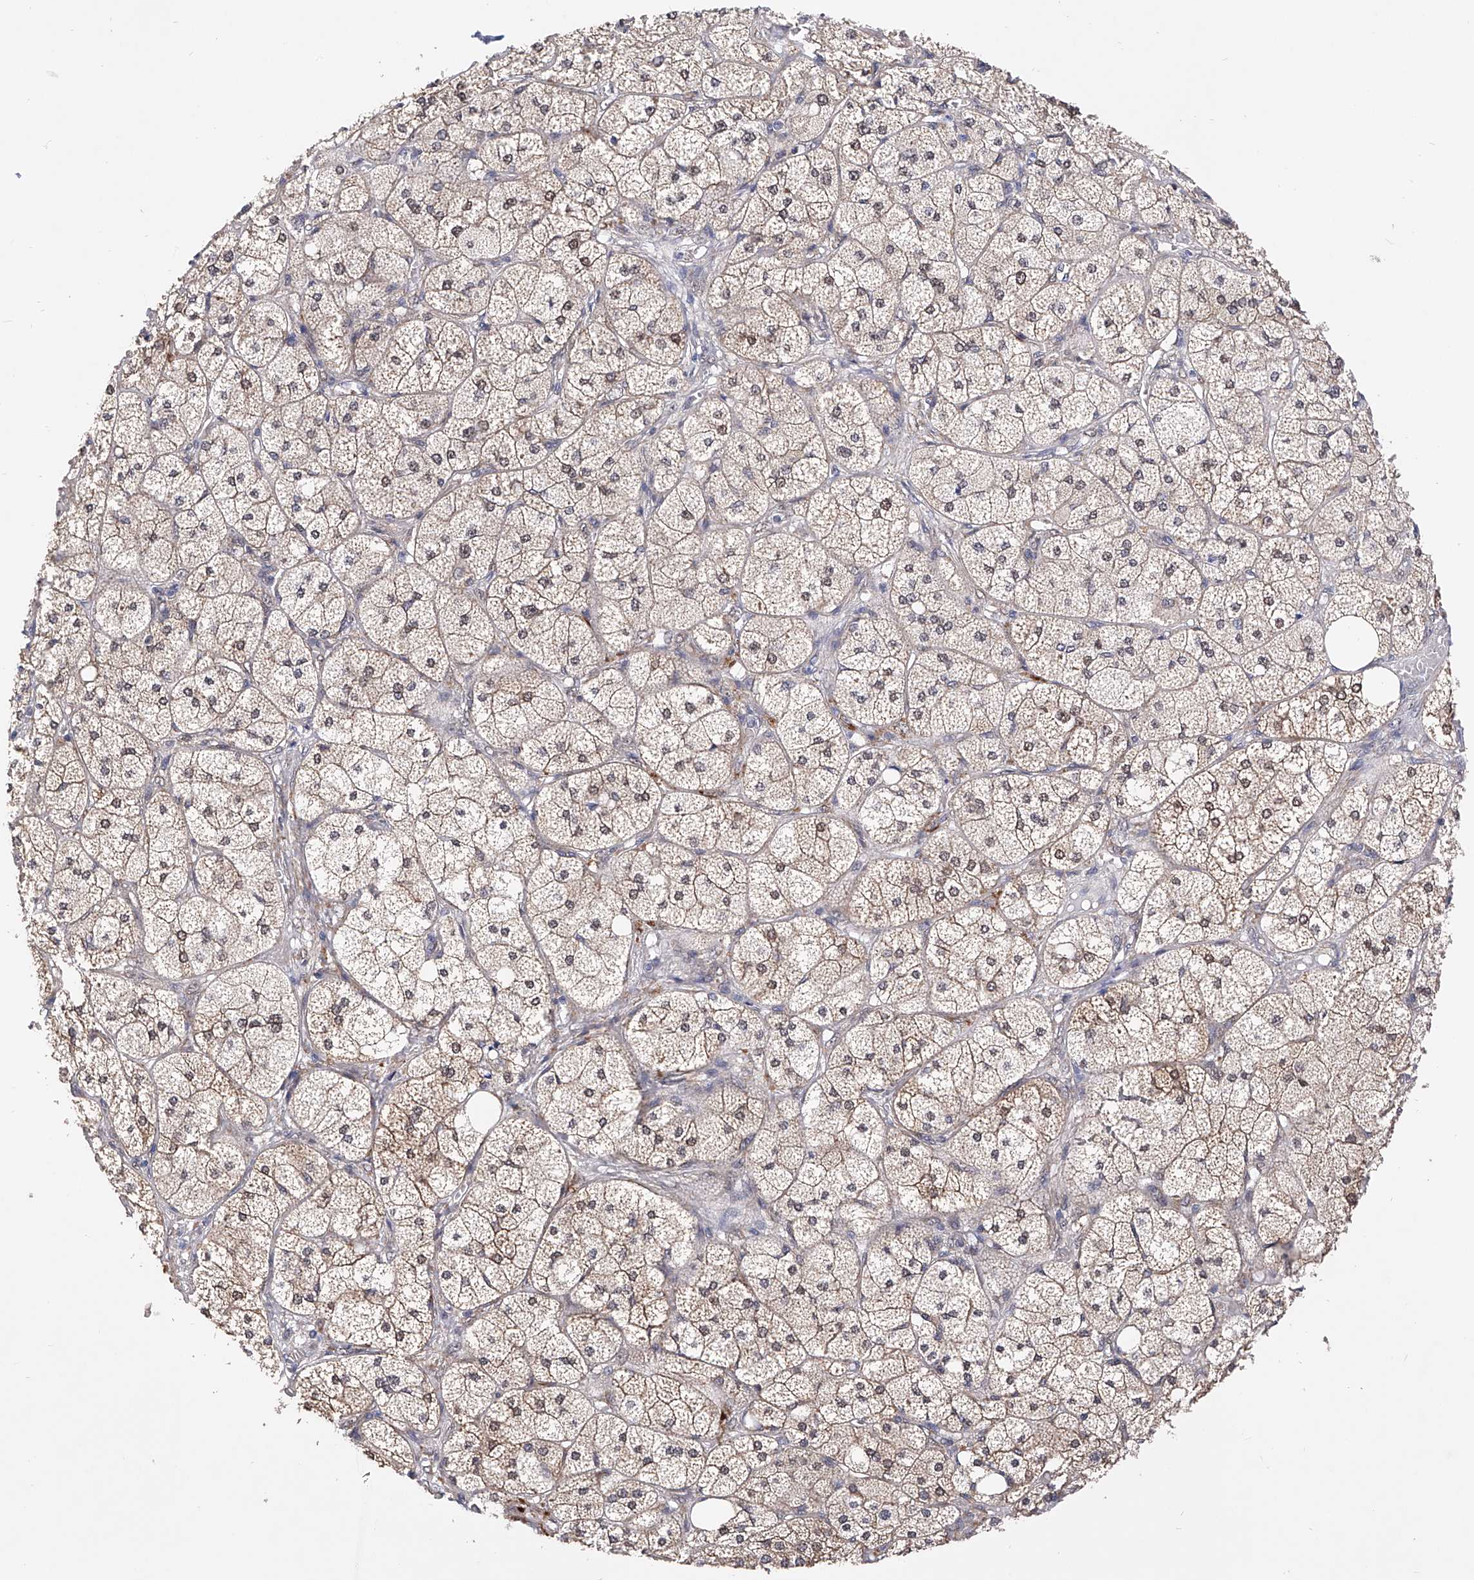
{"staining": {"intensity": "moderate", "quantity": ">75%", "location": "cytoplasmic/membranous"}, "tissue": "adrenal gland", "cell_type": "Glandular cells", "image_type": "normal", "snomed": [{"axis": "morphology", "description": "Normal tissue, NOS"}, {"axis": "topography", "description": "Adrenal gland"}], "caption": "Human adrenal gland stained with a brown dye shows moderate cytoplasmic/membranous positive staining in about >75% of glandular cells.", "gene": "USP45", "patient": {"sex": "female", "age": 61}}